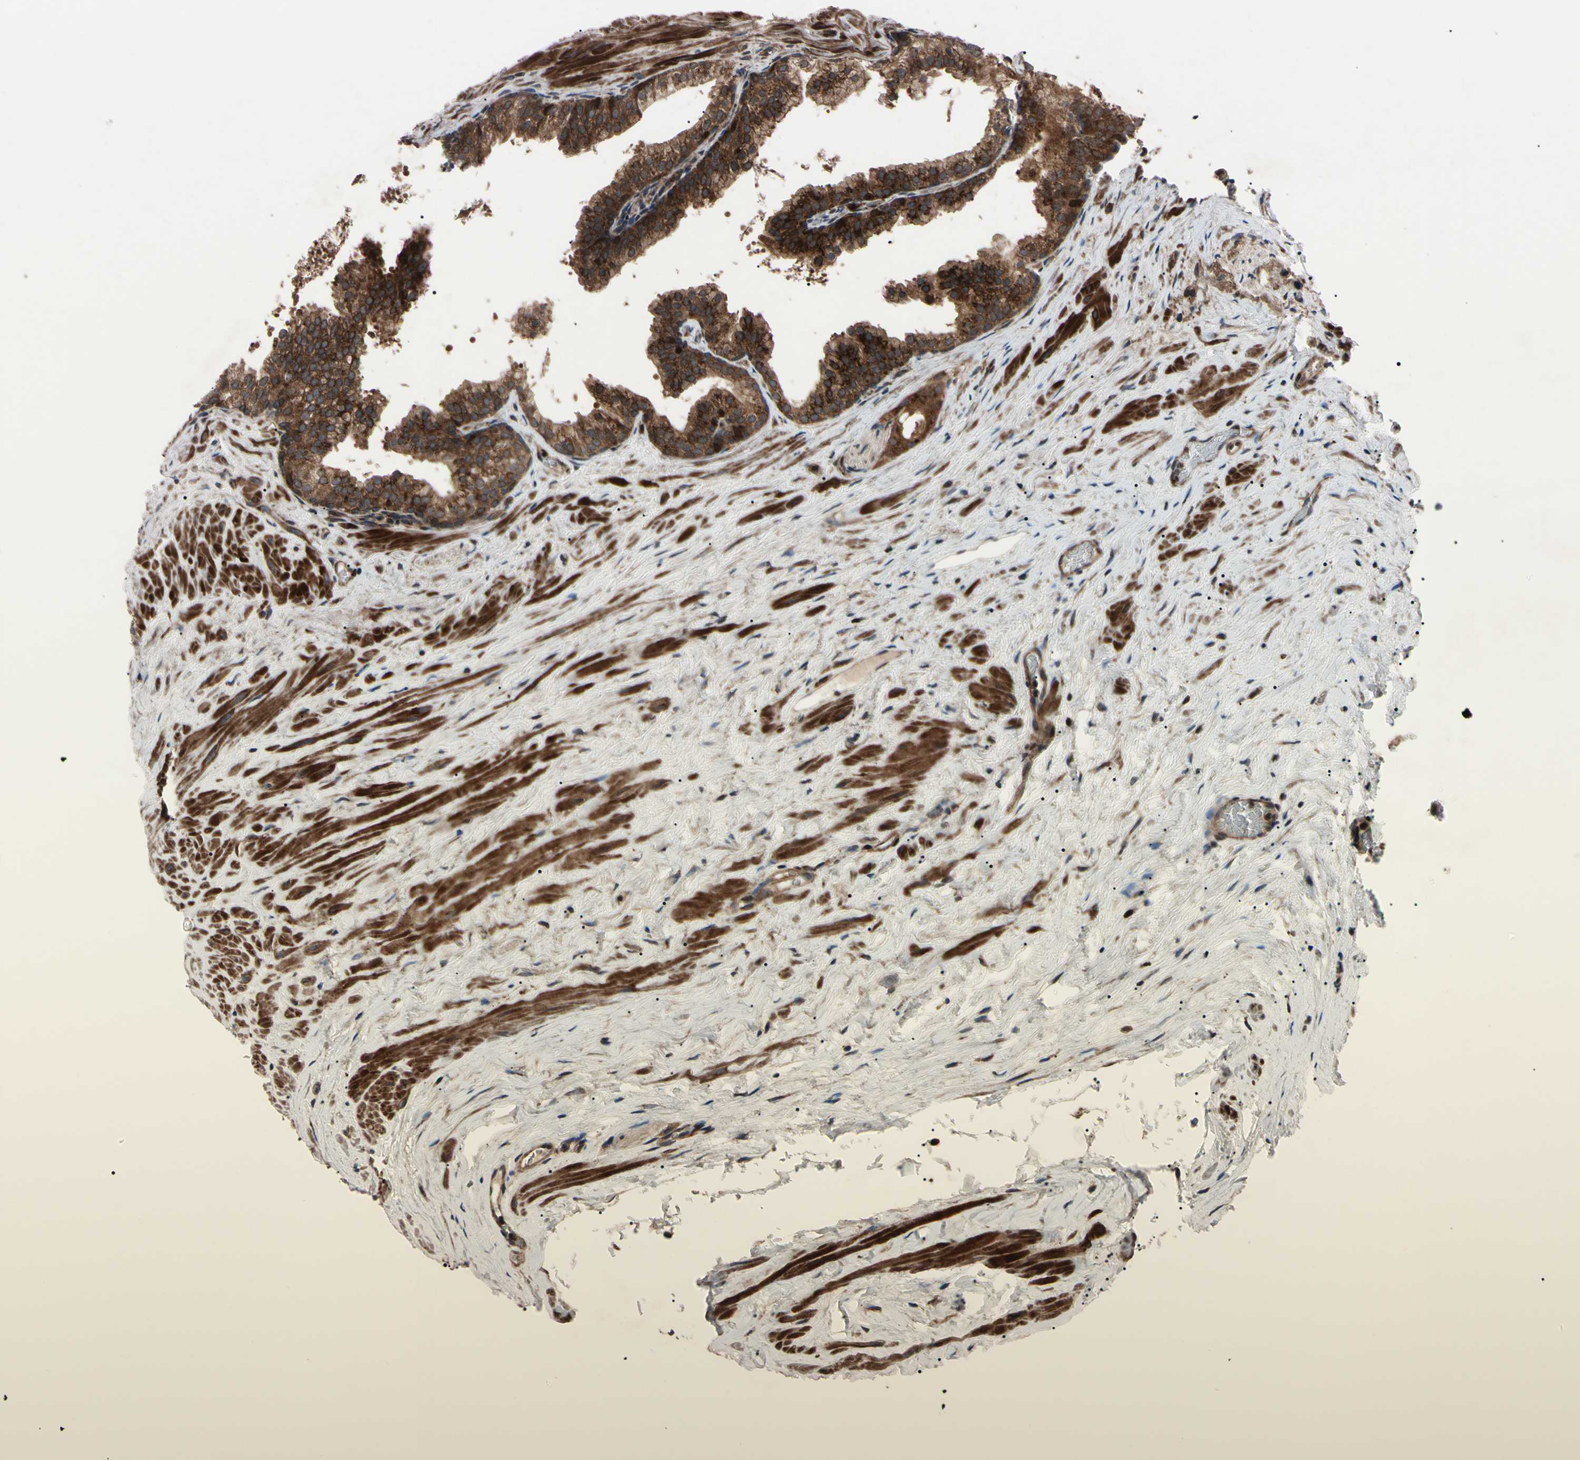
{"staining": {"intensity": "strong", "quantity": ">75%", "location": "cytoplasmic/membranous"}, "tissue": "prostate cancer", "cell_type": "Tumor cells", "image_type": "cancer", "snomed": [{"axis": "morphology", "description": "Adenocarcinoma, Low grade"}, {"axis": "topography", "description": "Prostate"}], "caption": "Protein expression analysis of human prostate adenocarcinoma (low-grade) reveals strong cytoplasmic/membranous expression in about >75% of tumor cells.", "gene": "GUCY1B1", "patient": {"sex": "male", "age": 59}}